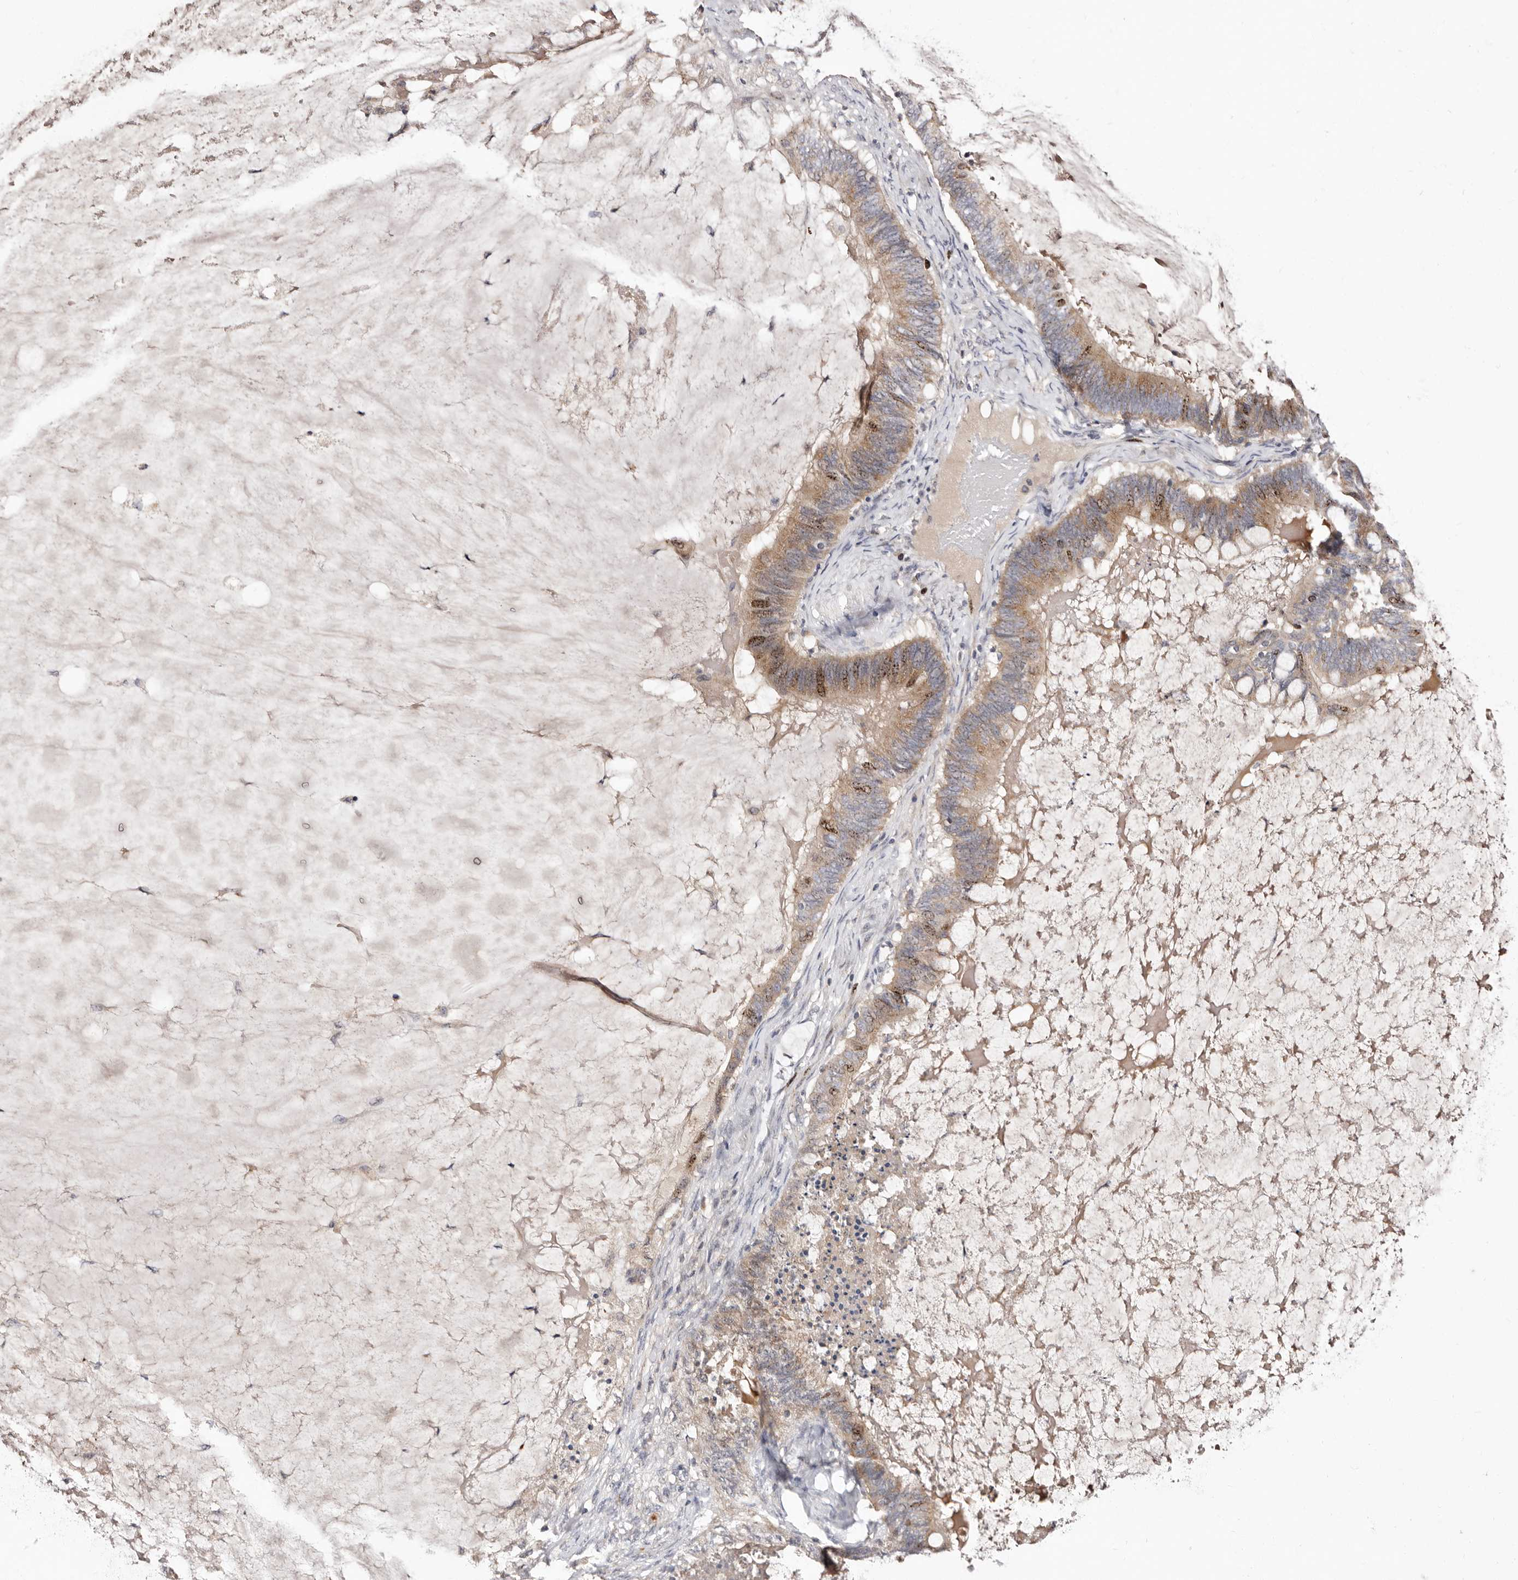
{"staining": {"intensity": "moderate", "quantity": ">75%", "location": "cytoplasmic/membranous,nuclear"}, "tissue": "ovarian cancer", "cell_type": "Tumor cells", "image_type": "cancer", "snomed": [{"axis": "morphology", "description": "Cystadenocarcinoma, mucinous, NOS"}, {"axis": "topography", "description": "Ovary"}], "caption": "Immunohistochemical staining of human ovarian mucinous cystadenocarcinoma demonstrates moderate cytoplasmic/membranous and nuclear protein expression in approximately >75% of tumor cells.", "gene": "CDCA8", "patient": {"sex": "female", "age": 61}}